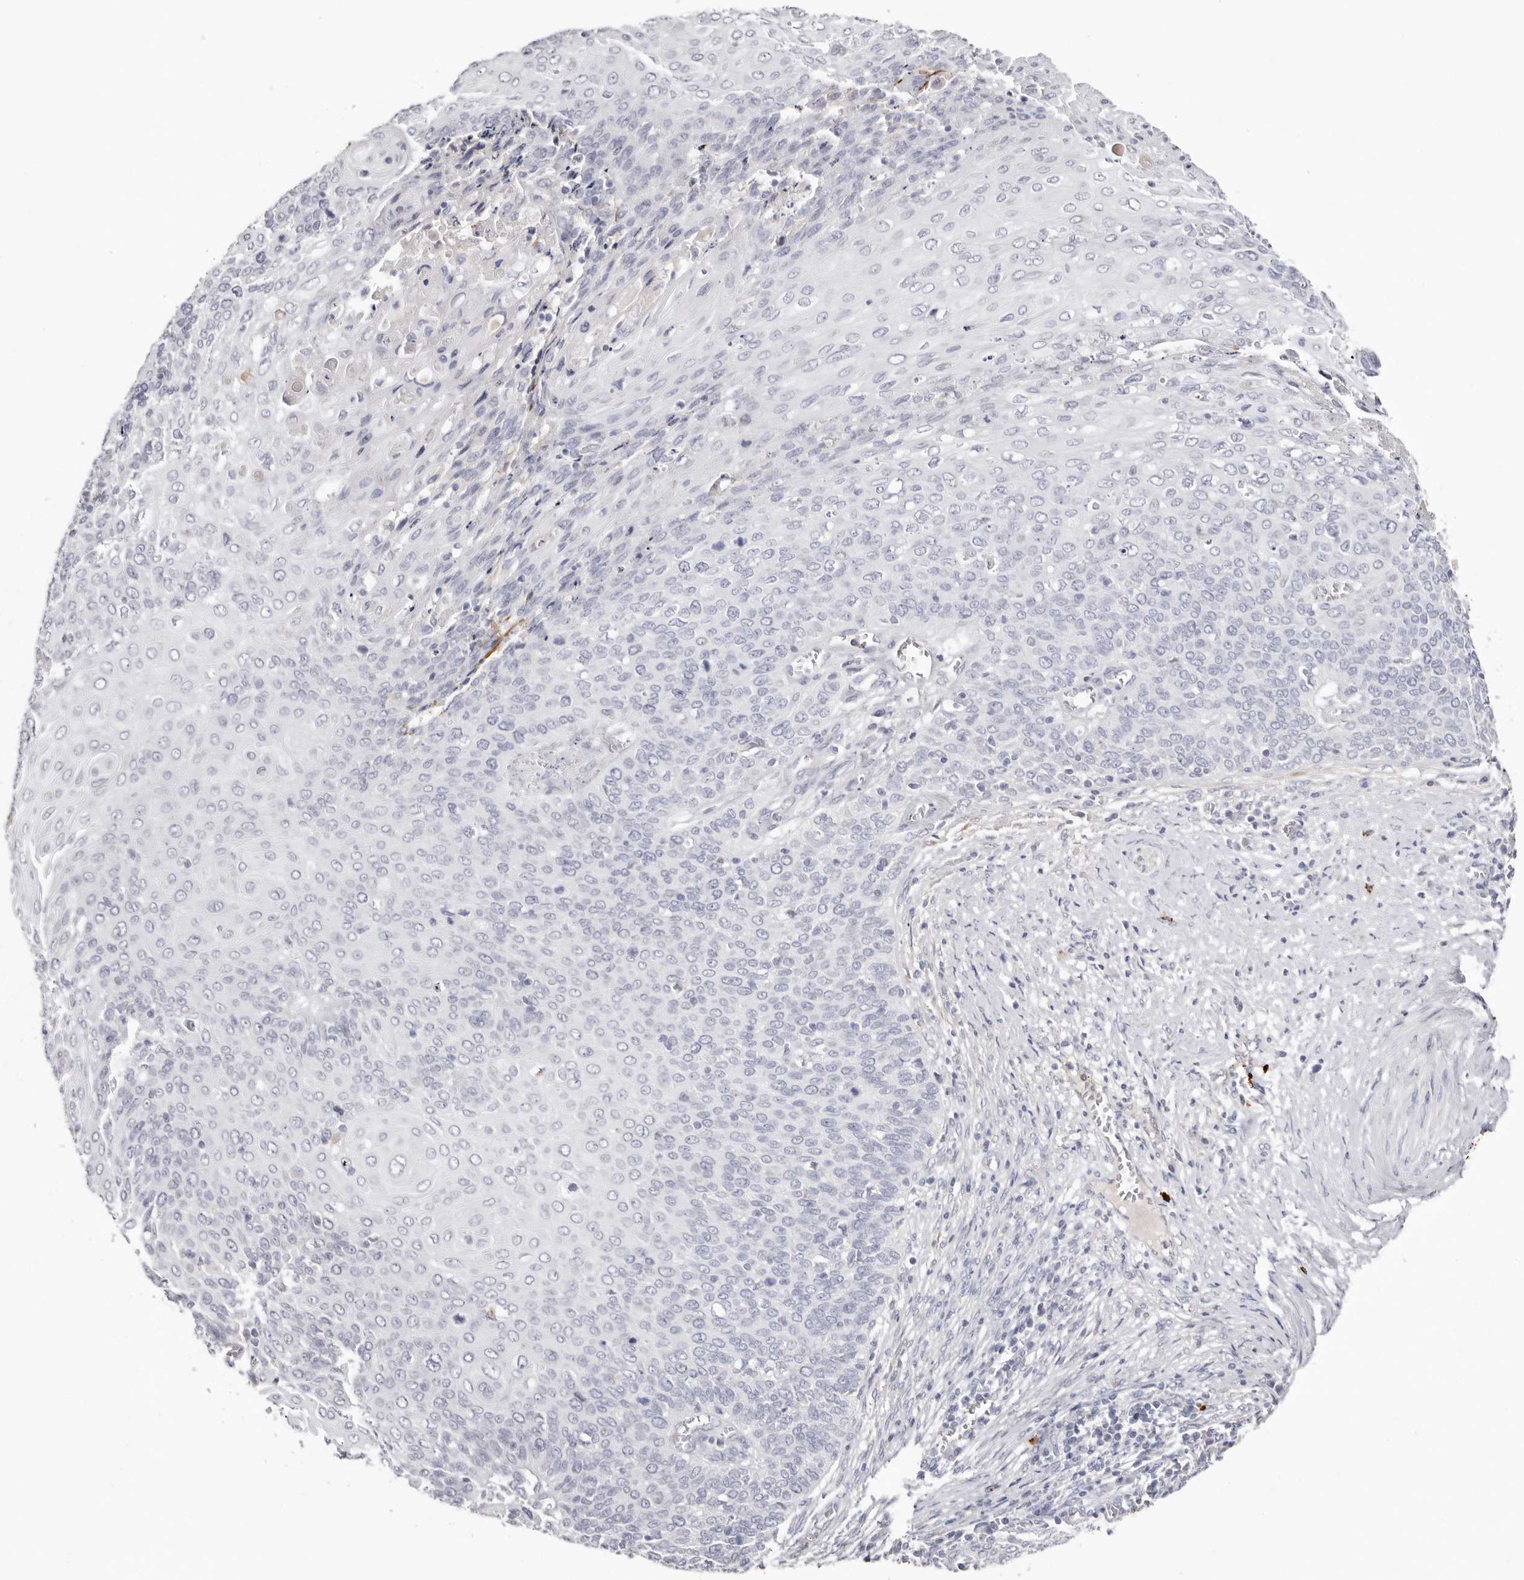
{"staining": {"intensity": "negative", "quantity": "none", "location": "none"}, "tissue": "cervical cancer", "cell_type": "Tumor cells", "image_type": "cancer", "snomed": [{"axis": "morphology", "description": "Squamous cell carcinoma, NOS"}, {"axis": "topography", "description": "Cervix"}], "caption": "Immunohistochemistry photomicrograph of neoplastic tissue: cervical cancer (squamous cell carcinoma) stained with DAB shows no significant protein staining in tumor cells.", "gene": "PKDCC", "patient": {"sex": "female", "age": 39}}